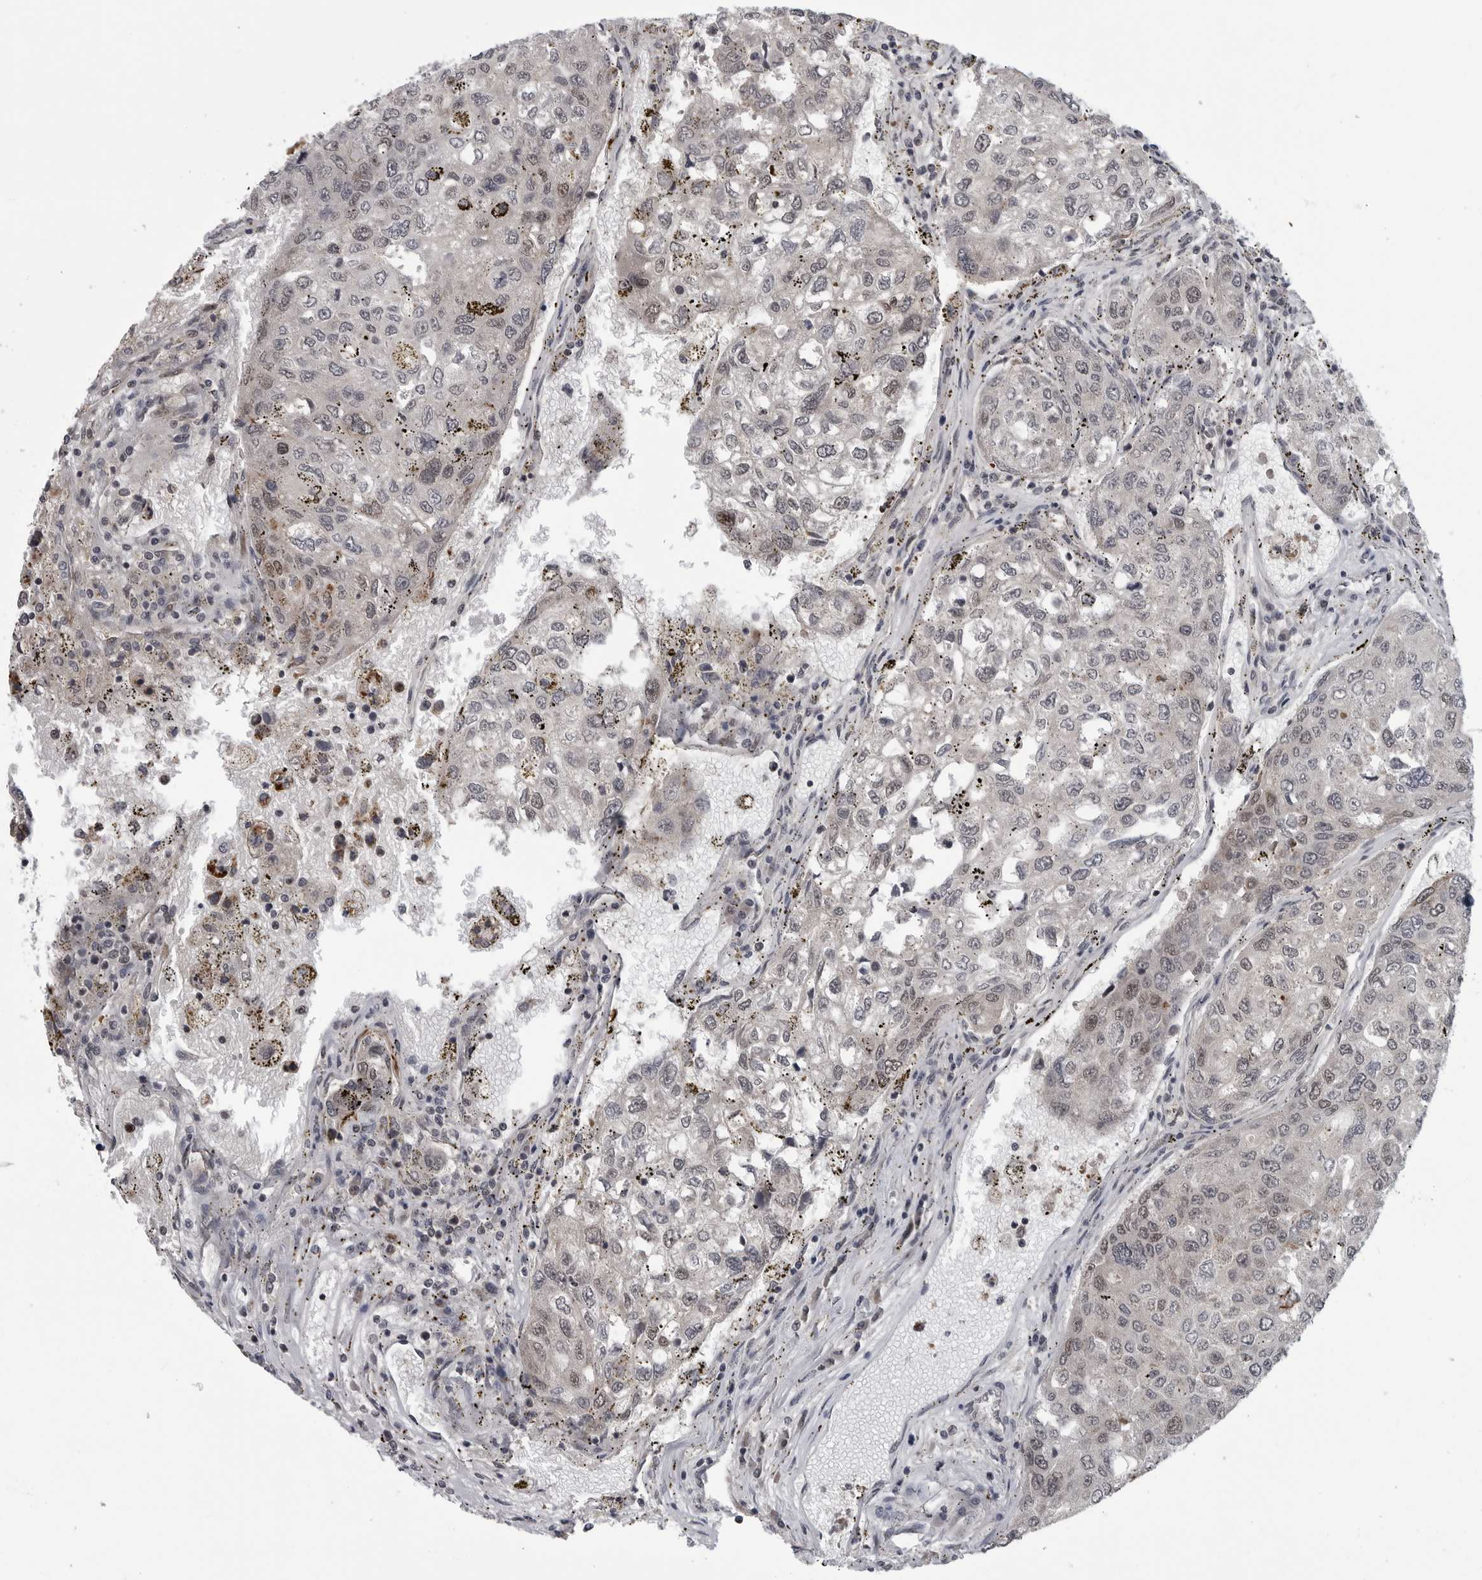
{"staining": {"intensity": "moderate", "quantity": "25%-75%", "location": "nuclear"}, "tissue": "urothelial cancer", "cell_type": "Tumor cells", "image_type": "cancer", "snomed": [{"axis": "morphology", "description": "Urothelial carcinoma, High grade"}, {"axis": "topography", "description": "Lymph node"}, {"axis": "topography", "description": "Urinary bladder"}], "caption": "There is medium levels of moderate nuclear staining in tumor cells of urothelial carcinoma (high-grade), as demonstrated by immunohistochemical staining (brown color).", "gene": "FAAP100", "patient": {"sex": "male", "age": 51}}